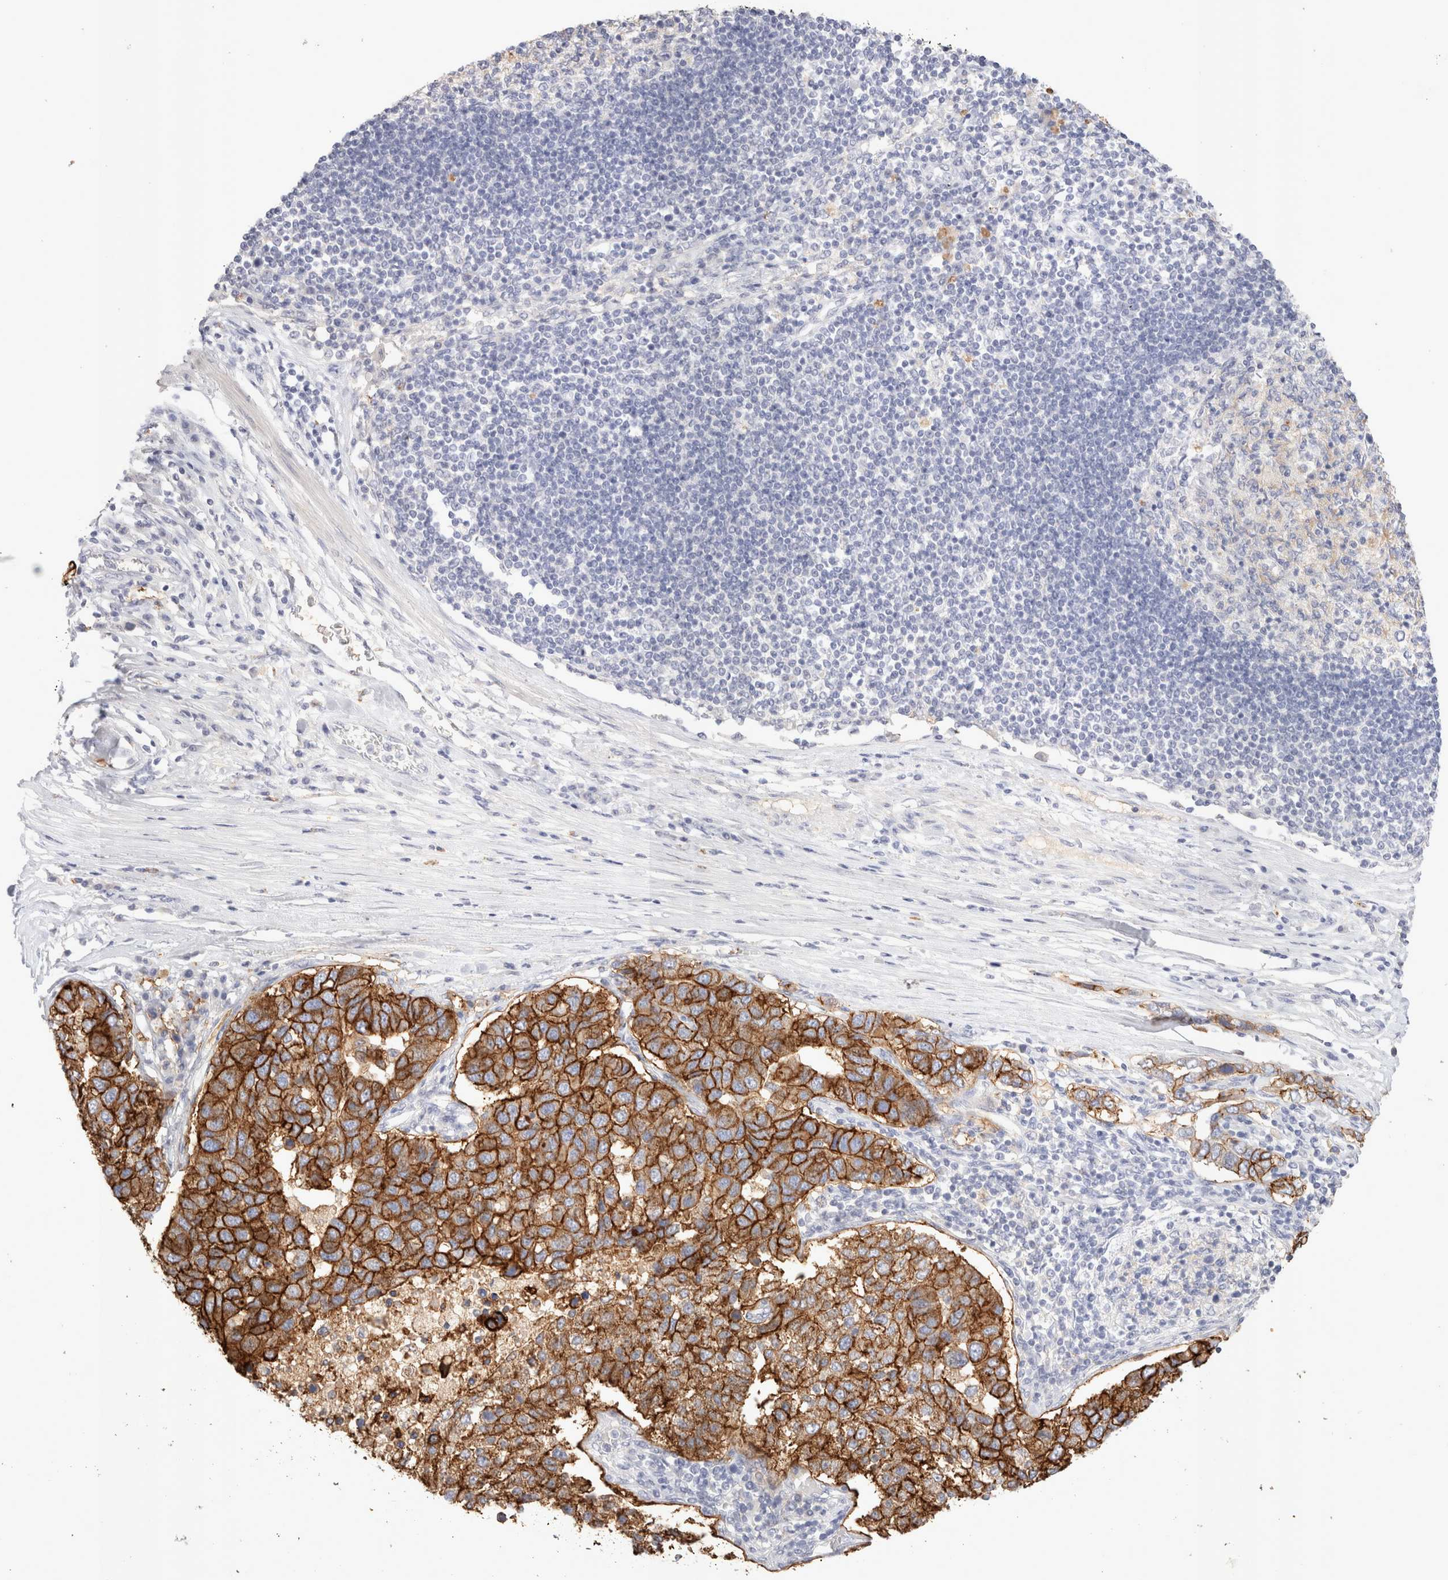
{"staining": {"intensity": "strong", "quantity": ">75%", "location": "cytoplasmic/membranous"}, "tissue": "pancreatic cancer", "cell_type": "Tumor cells", "image_type": "cancer", "snomed": [{"axis": "morphology", "description": "Adenocarcinoma, NOS"}, {"axis": "topography", "description": "Pancreas"}], "caption": "Immunohistochemistry (IHC) staining of pancreatic cancer, which displays high levels of strong cytoplasmic/membranous staining in about >75% of tumor cells indicating strong cytoplasmic/membranous protein staining. The staining was performed using DAB (3,3'-diaminobenzidine) (brown) for protein detection and nuclei were counterstained in hematoxylin (blue).", "gene": "EPCAM", "patient": {"sex": "female", "age": 61}}